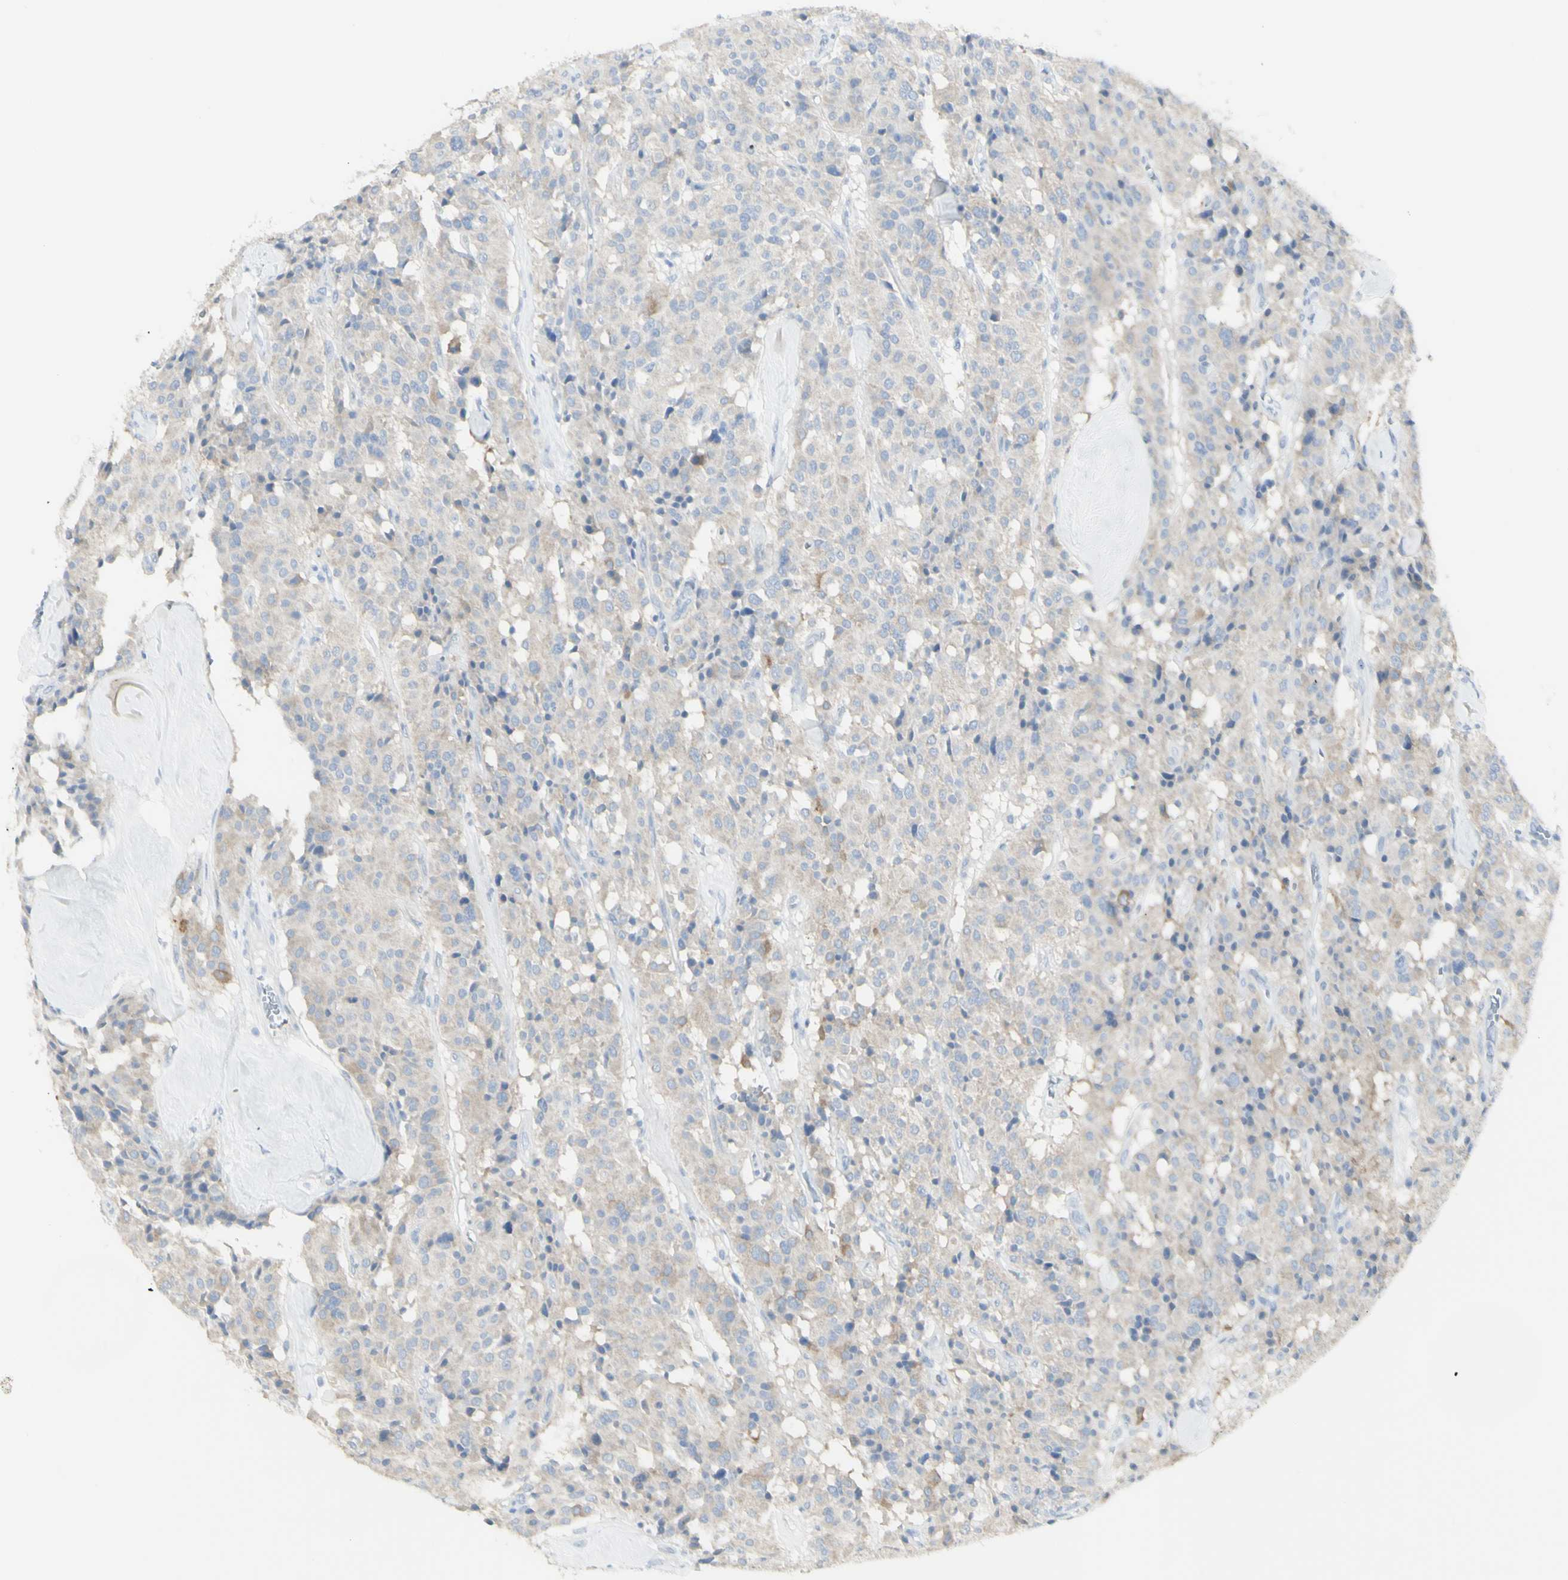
{"staining": {"intensity": "weak", "quantity": ">75%", "location": "cytoplasmic/membranous"}, "tissue": "carcinoid", "cell_type": "Tumor cells", "image_type": "cancer", "snomed": [{"axis": "morphology", "description": "Carcinoid, malignant, NOS"}, {"axis": "topography", "description": "Lung"}], "caption": "Weak cytoplasmic/membranous positivity is present in about >75% of tumor cells in malignant carcinoid.", "gene": "ENSG00000198211", "patient": {"sex": "male", "age": 30}}